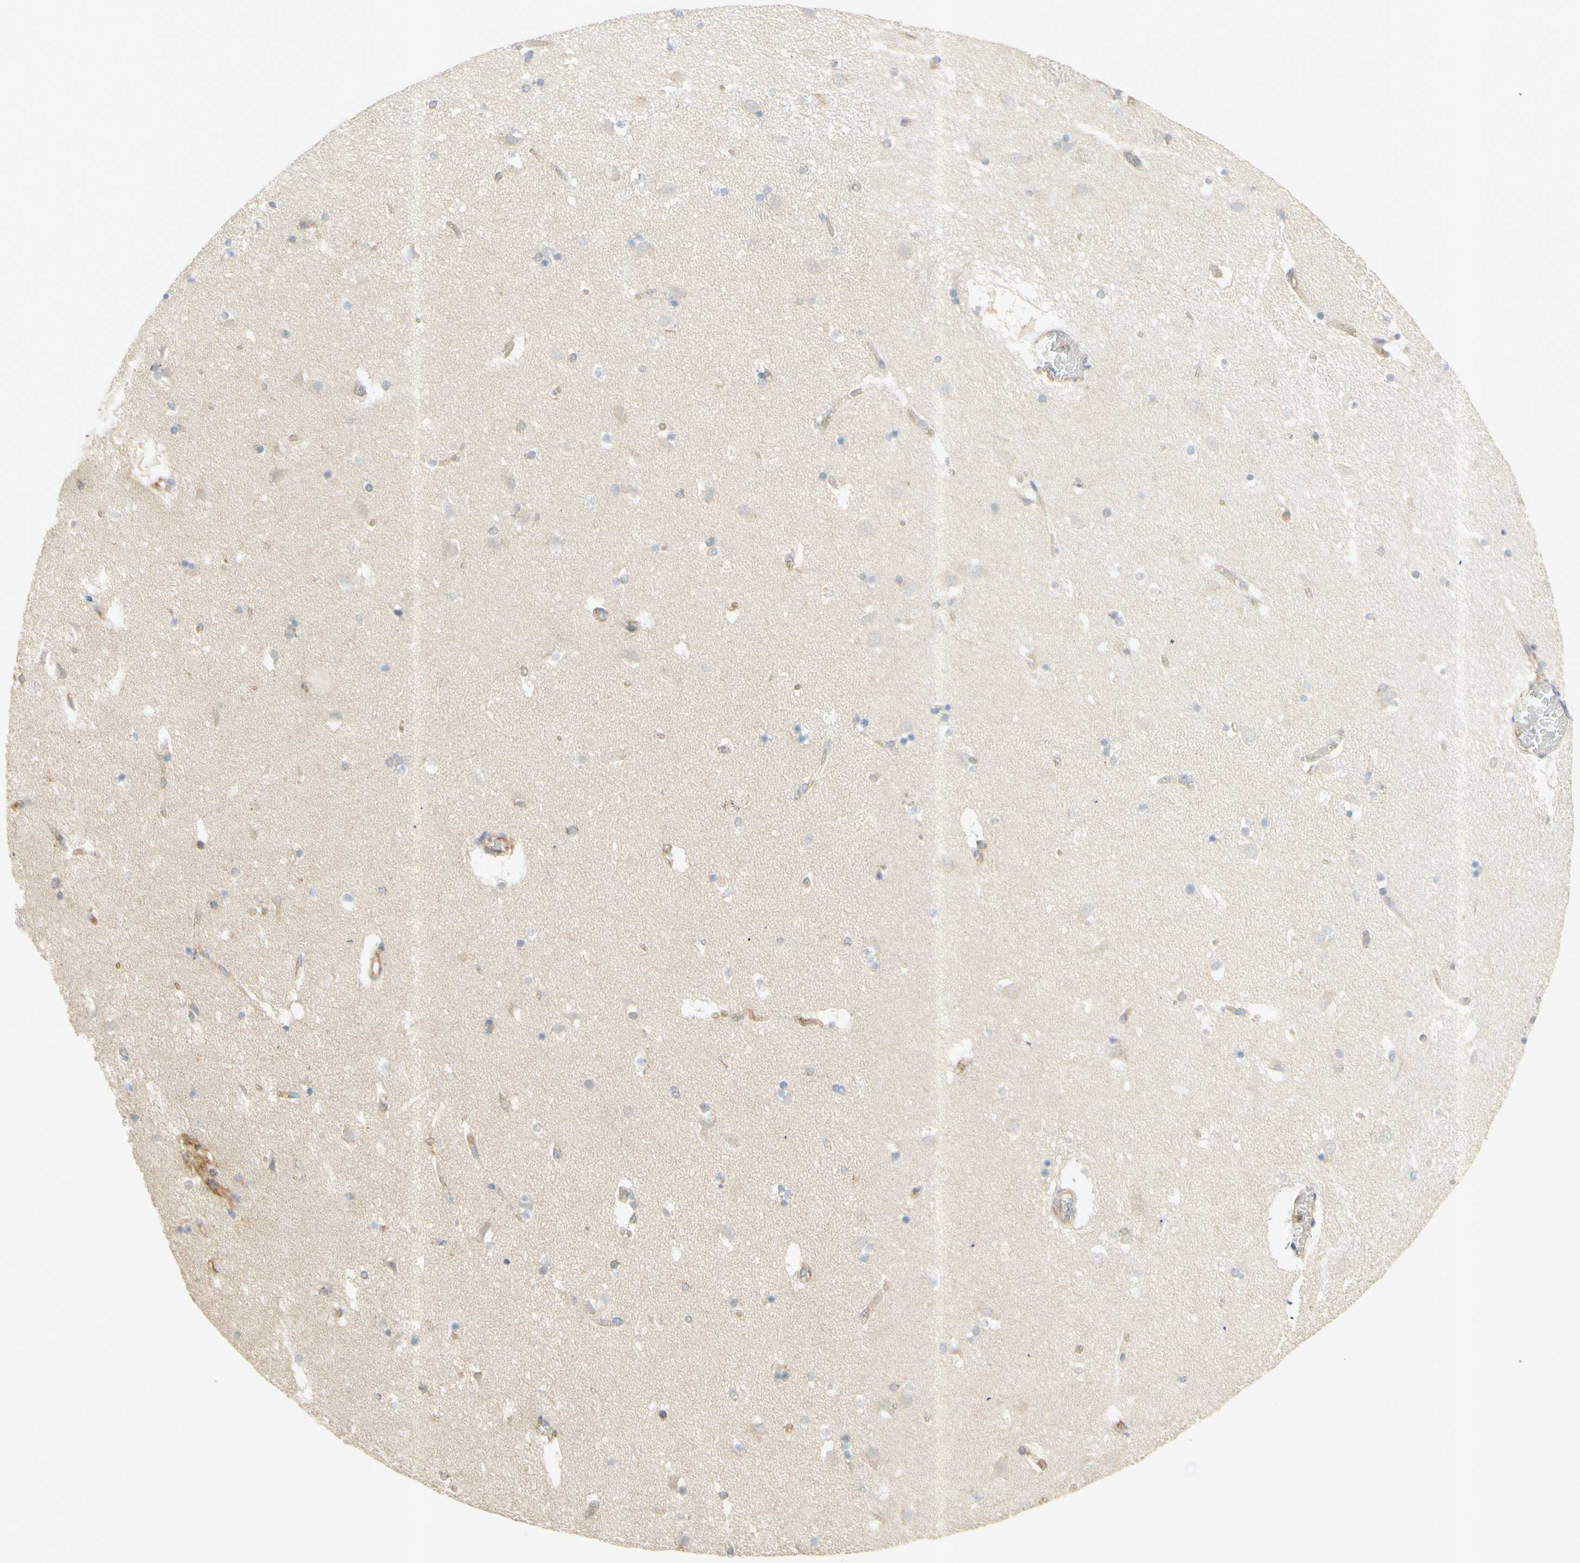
{"staining": {"intensity": "negative", "quantity": "none", "location": "none"}, "tissue": "caudate", "cell_type": "Glial cells", "image_type": "normal", "snomed": [{"axis": "morphology", "description": "Normal tissue, NOS"}, {"axis": "topography", "description": "Lateral ventricle wall"}], "caption": "Immunohistochemistry (IHC) of unremarkable human caudate exhibits no staining in glial cells. (DAB (3,3'-diaminobenzidine) immunohistochemistry visualized using brightfield microscopy, high magnification).", "gene": "IKBKG", "patient": {"sex": "male", "age": 45}}